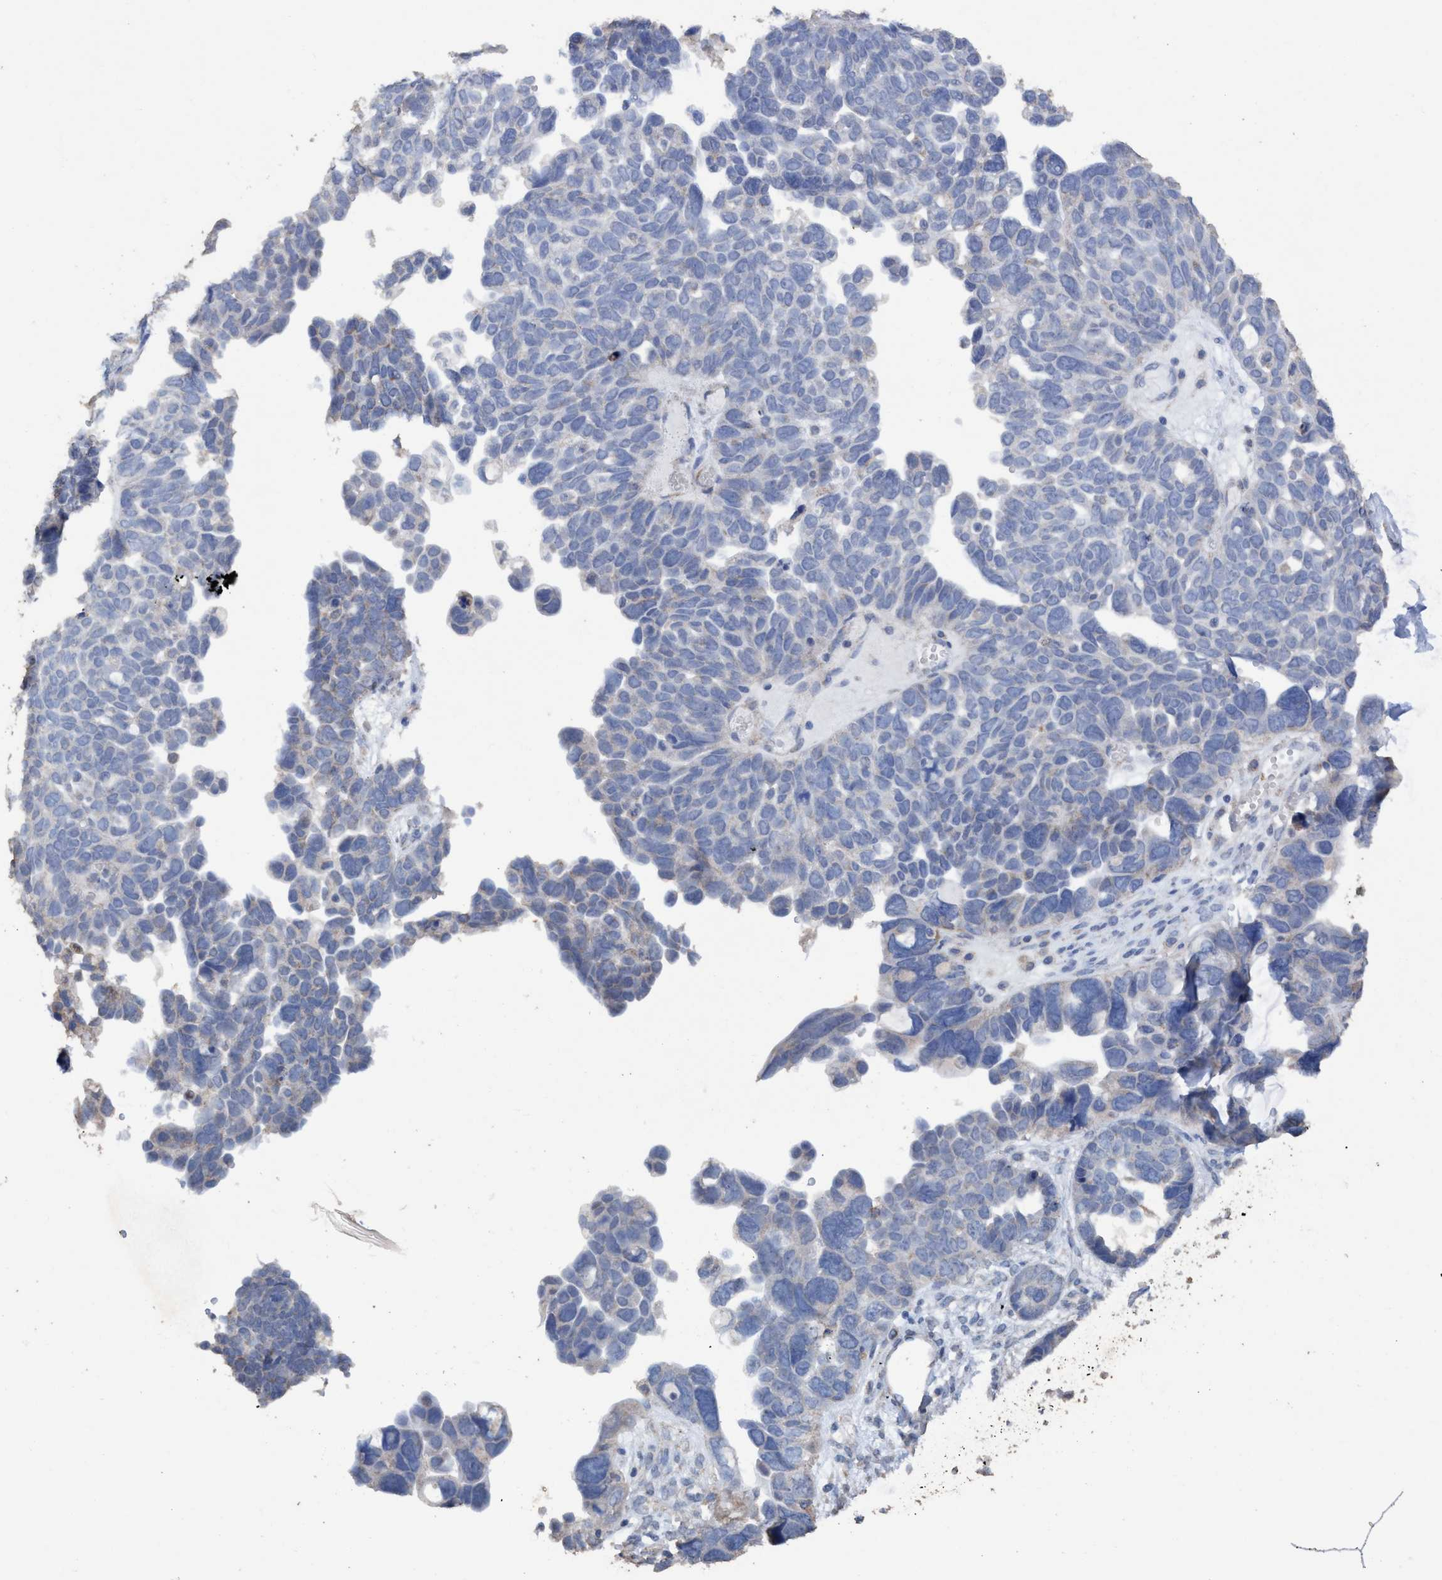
{"staining": {"intensity": "weak", "quantity": "<25%", "location": "cytoplasmic/membranous"}, "tissue": "ovarian cancer", "cell_type": "Tumor cells", "image_type": "cancer", "snomed": [{"axis": "morphology", "description": "Cystadenocarcinoma, mucinous, NOS"}, {"axis": "topography", "description": "Ovary"}], "caption": "Immunohistochemistry (IHC) histopathology image of human mucinous cystadenocarcinoma (ovarian) stained for a protein (brown), which demonstrates no staining in tumor cells. (DAB immunohistochemistry, high magnification).", "gene": "RSAD1", "patient": {"sex": "female", "age": 61}}